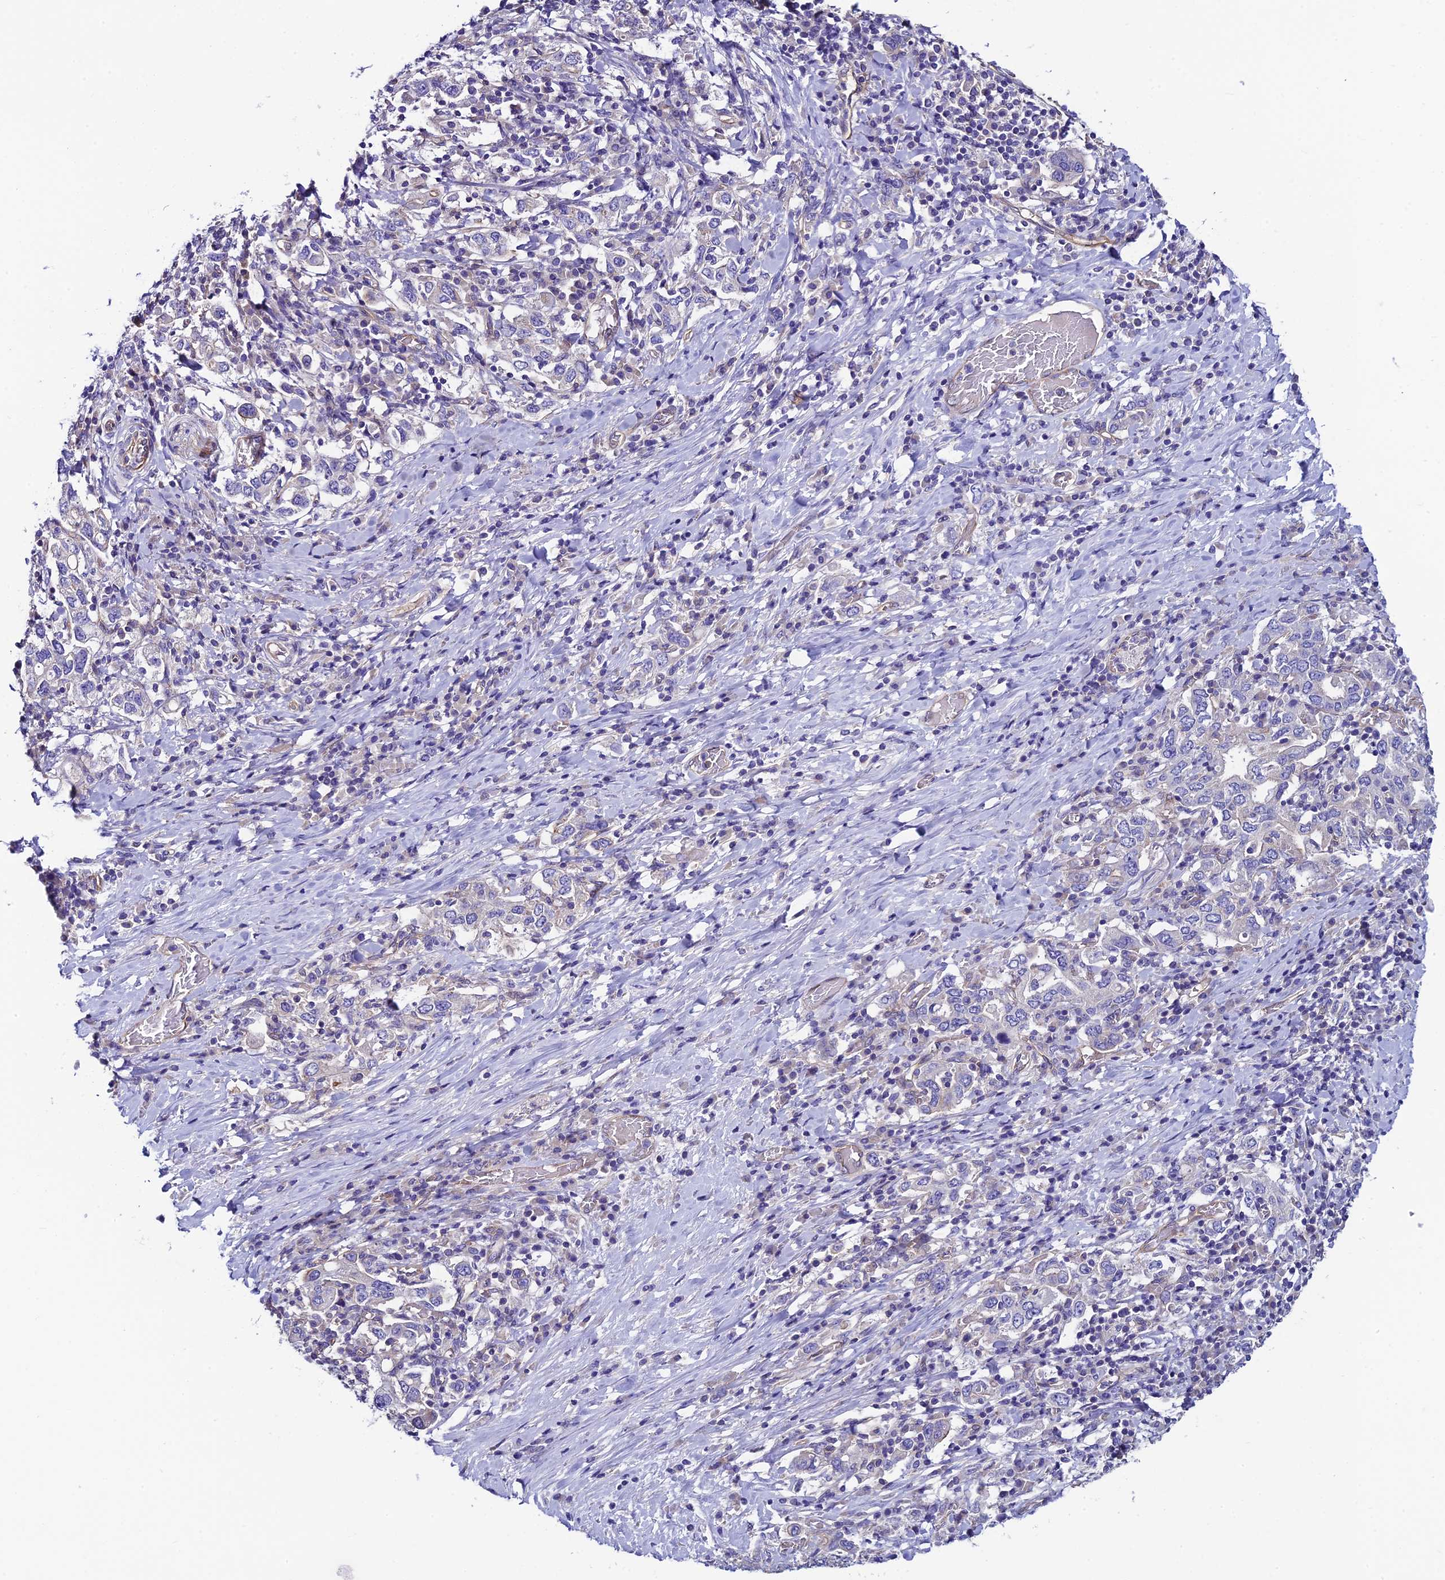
{"staining": {"intensity": "negative", "quantity": "none", "location": "none"}, "tissue": "stomach cancer", "cell_type": "Tumor cells", "image_type": "cancer", "snomed": [{"axis": "morphology", "description": "Adenocarcinoma, NOS"}, {"axis": "topography", "description": "Stomach, upper"}, {"axis": "topography", "description": "Stomach"}], "caption": "Immunohistochemical staining of human stomach cancer (adenocarcinoma) shows no significant staining in tumor cells.", "gene": "PPFIA3", "patient": {"sex": "male", "age": 62}}